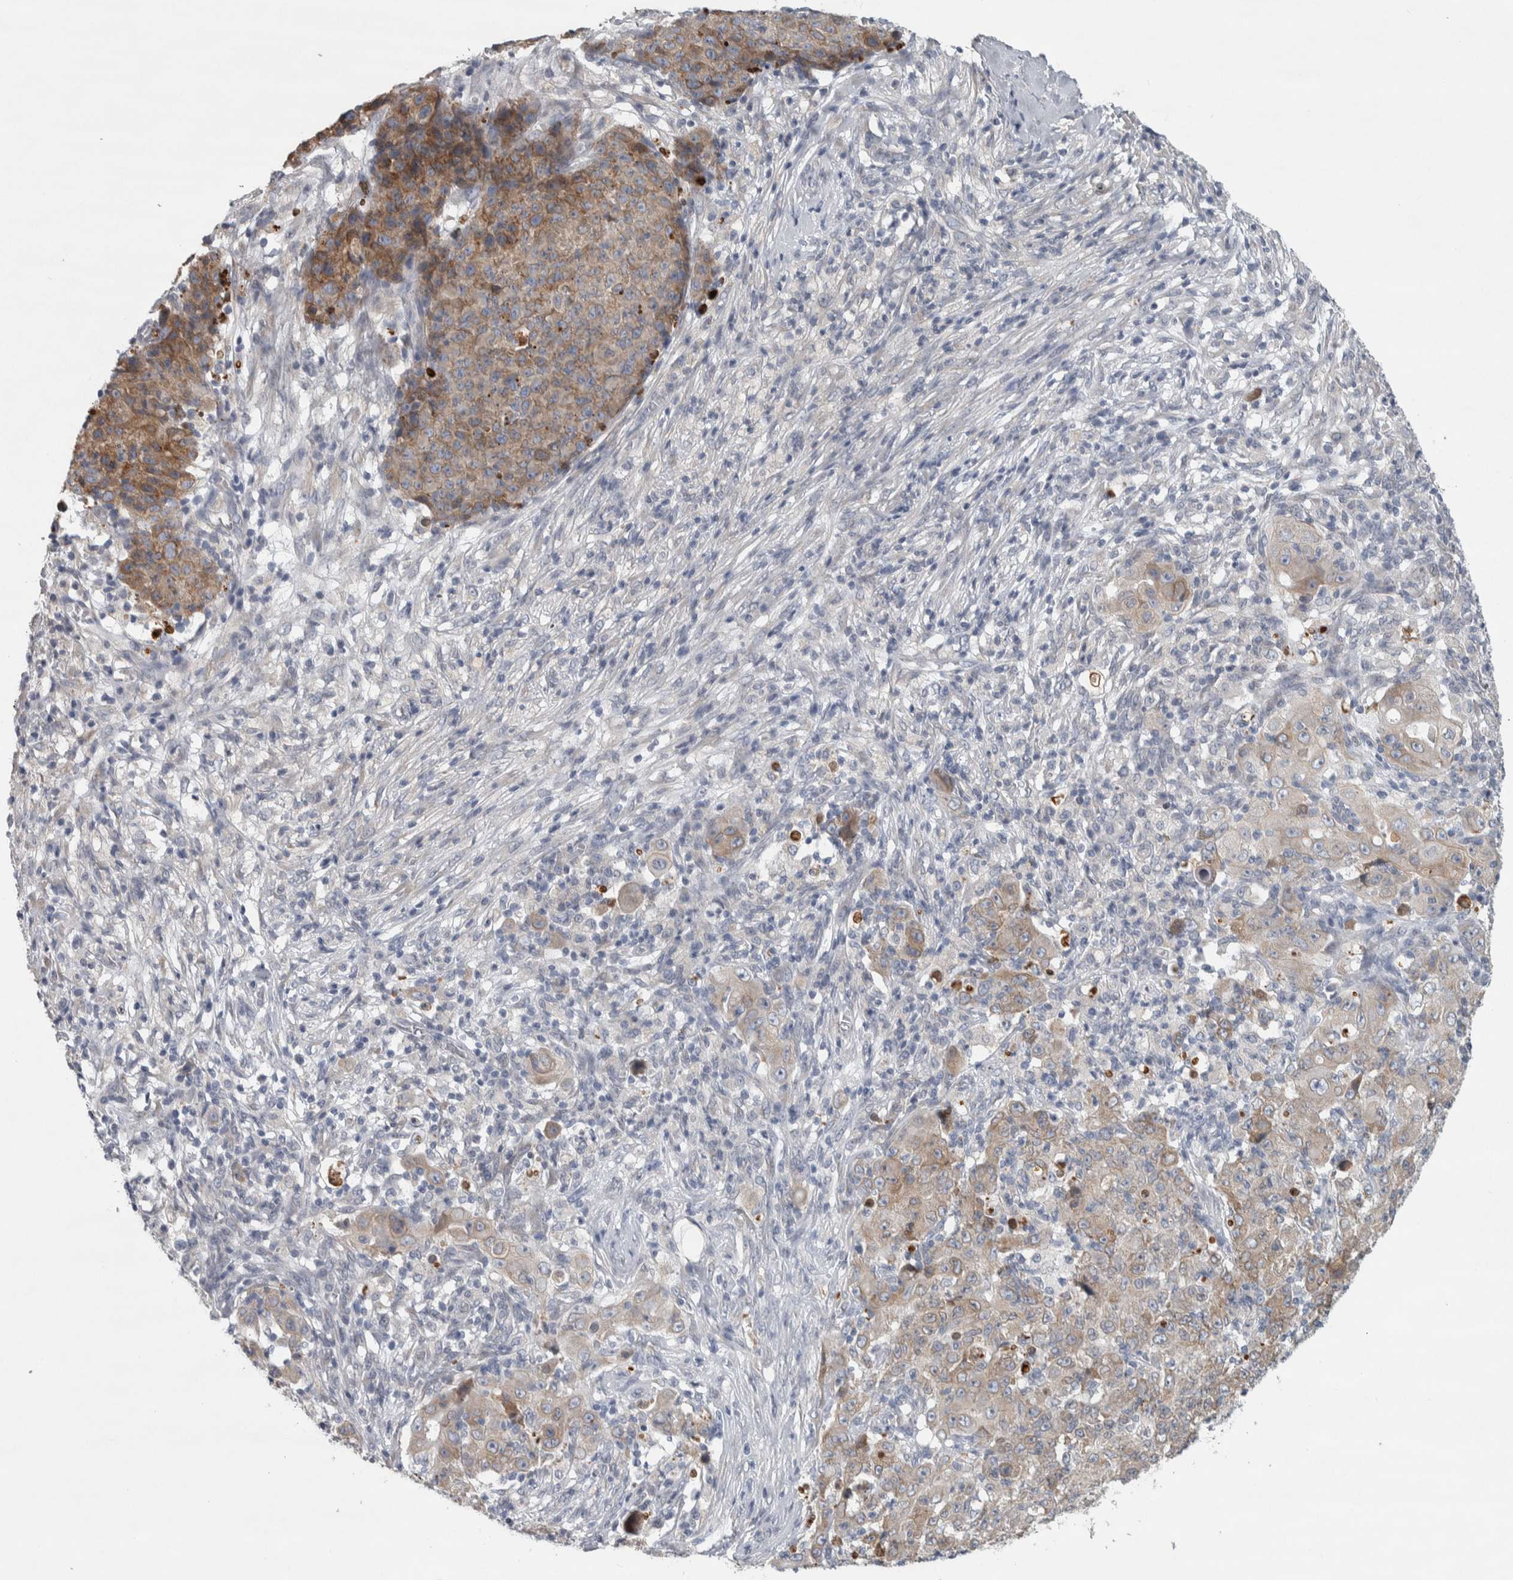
{"staining": {"intensity": "weak", "quantity": "25%-75%", "location": "cytoplasmic/membranous"}, "tissue": "ovarian cancer", "cell_type": "Tumor cells", "image_type": "cancer", "snomed": [{"axis": "morphology", "description": "Carcinoma, endometroid"}, {"axis": "topography", "description": "Ovary"}], "caption": "The micrograph reveals a brown stain indicating the presence of a protein in the cytoplasmic/membranous of tumor cells in ovarian cancer. Nuclei are stained in blue.", "gene": "SIGMAR1", "patient": {"sex": "female", "age": 42}}